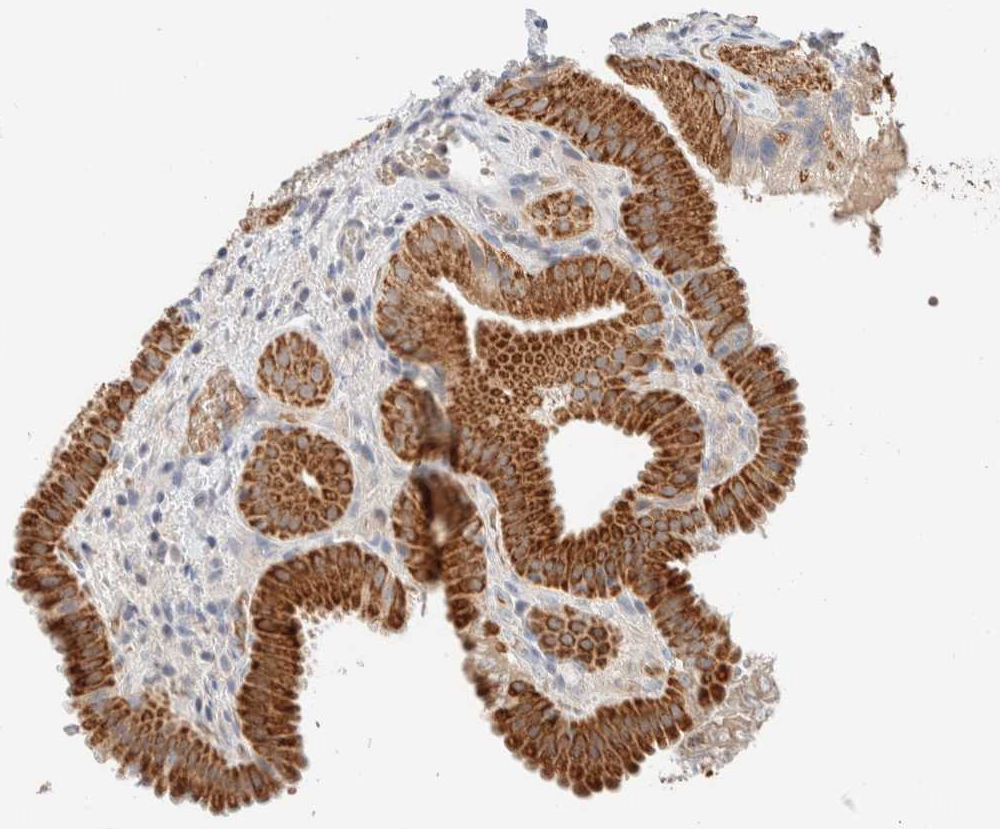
{"staining": {"intensity": "strong", "quantity": ">75%", "location": "cytoplasmic/membranous"}, "tissue": "gallbladder", "cell_type": "Glandular cells", "image_type": "normal", "snomed": [{"axis": "morphology", "description": "Normal tissue, NOS"}, {"axis": "topography", "description": "Gallbladder"}], "caption": "Approximately >75% of glandular cells in unremarkable human gallbladder reveal strong cytoplasmic/membranous protein positivity as visualized by brown immunohistochemical staining.", "gene": "HDHD3", "patient": {"sex": "female", "age": 30}}